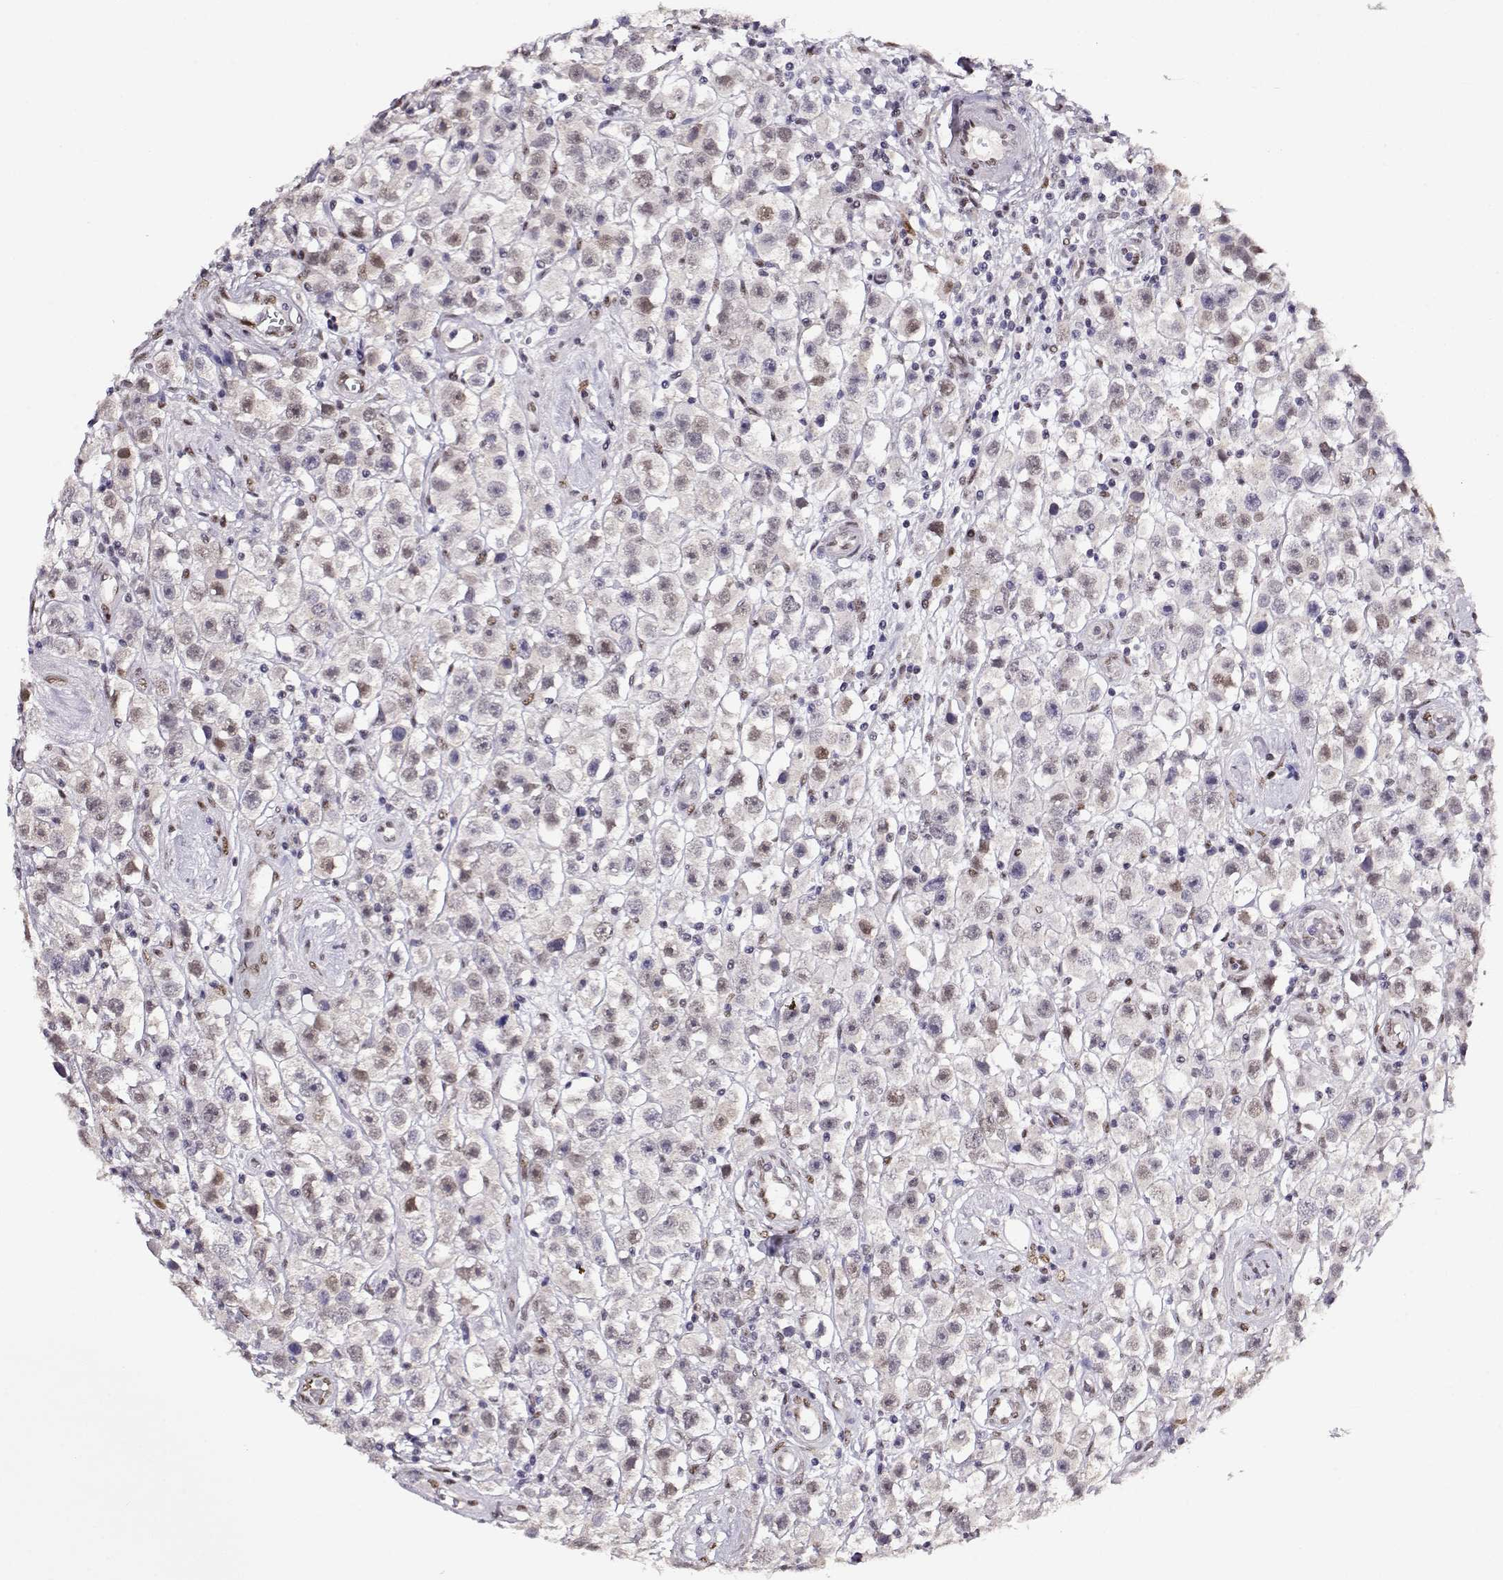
{"staining": {"intensity": "weak", "quantity": "<25%", "location": "nuclear"}, "tissue": "testis cancer", "cell_type": "Tumor cells", "image_type": "cancer", "snomed": [{"axis": "morphology", "description": "Seminoma, NOS"}, {"axis": "topography", "description": "Testis"}], "caption": "DAB immunohistochemical staining of human testis cancer (seminoma) exhibits no significant expression in tumor cells.", "gene": "POLI", "patient": {"sex": "male", "age": 45}}